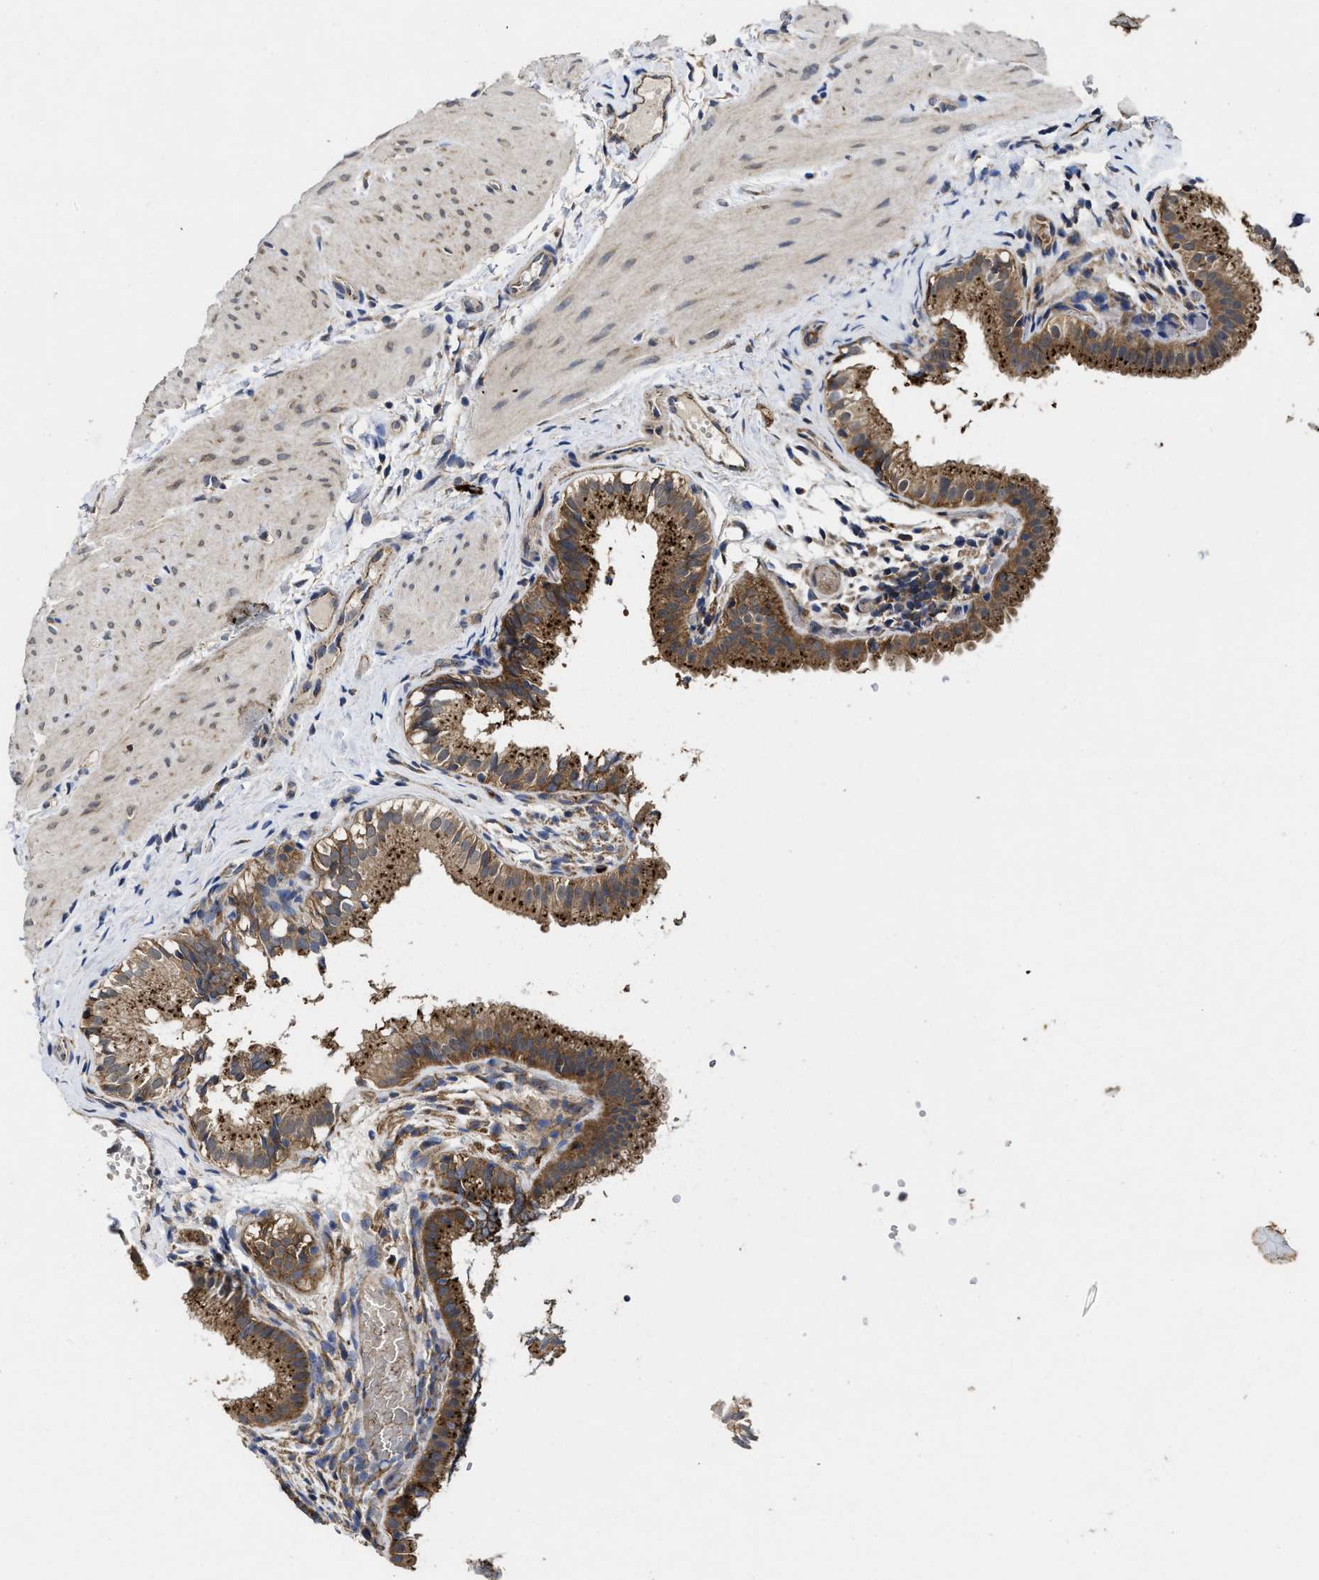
{"staining": {"intensity": "strong", "quantity": ">75%", "location": "cytoplasmic/membranous"}, "tissue": "gallbladder", "cell_type": "Glandular cells", "image_type": "normal", "snomed": [{"axis": "morphology", "description": "Normal tissue, NOS"}, {"axis": "topography", "description": "Gallbladder"}], "caption": "Human gallbladder stained with a brown dye exhibits strong cytoplasmic/membranous positive staining in approximately >75% of glandular cells.", "gene": "PKD2", "patient": {"sex": "female", "age": 26}}